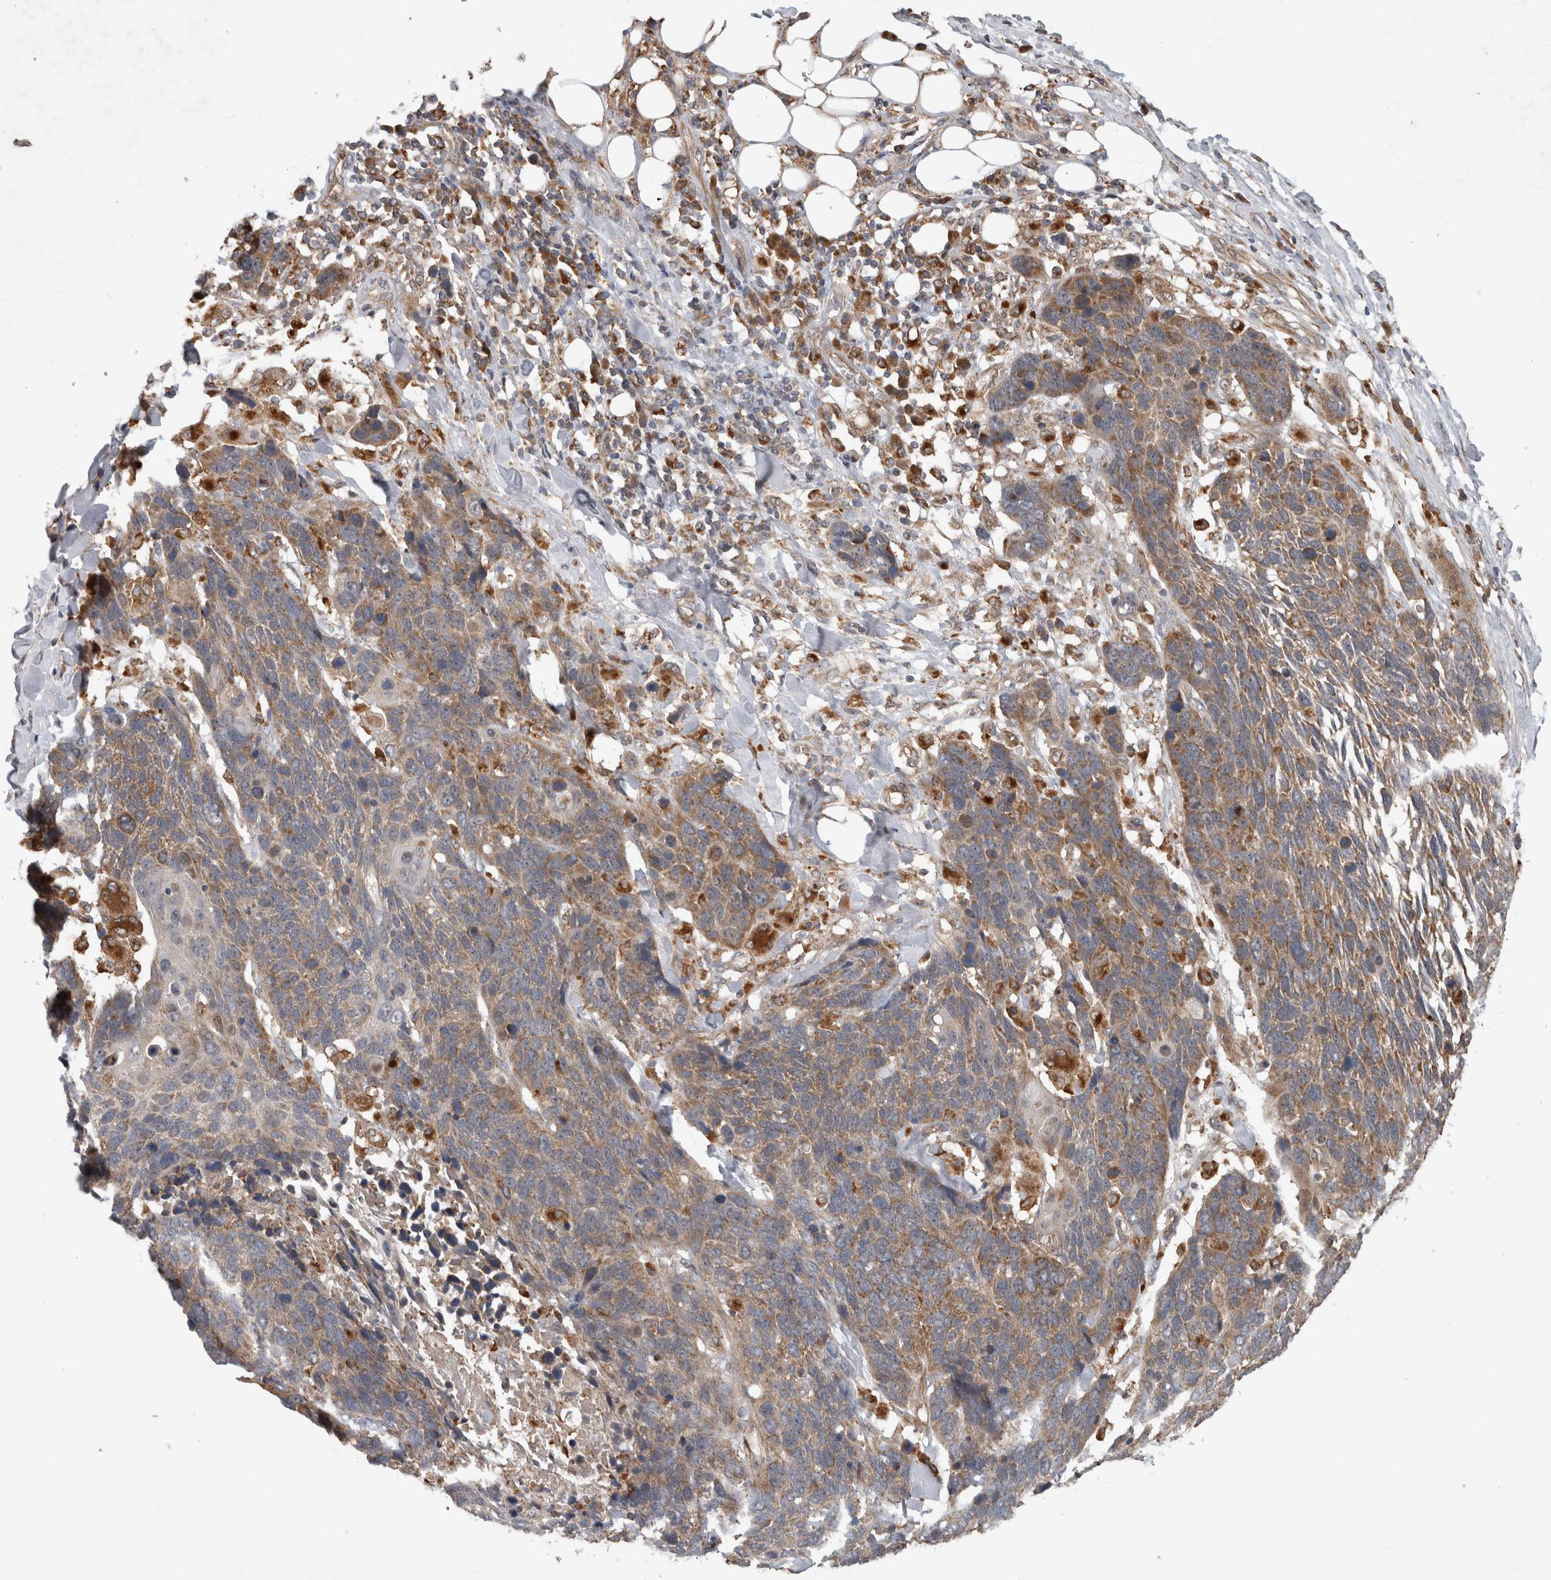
{"staining": {"intensity": "moderate", "quantity": ">75%", "location": "cytoplasmic/membranous"}, "tissue": "lung cancer", "cell_type": "Tumor cells", "image_type": "cancer", "snomed": [{"axis": "morphology", "description": "Squamous cell carcinoma, NOS"}, {"axis": "topography", "description": "Lung"}], "caption": "Lung cancer stained with immunohistochemistry reveals moderate cytoplasmic/membranous positivity in approximately >75% of tumor cells. (IHC, brightfield microscopy, high magnification).", "gene": "ADGRL3", "patient": {"sex": "male", "age": 66}}